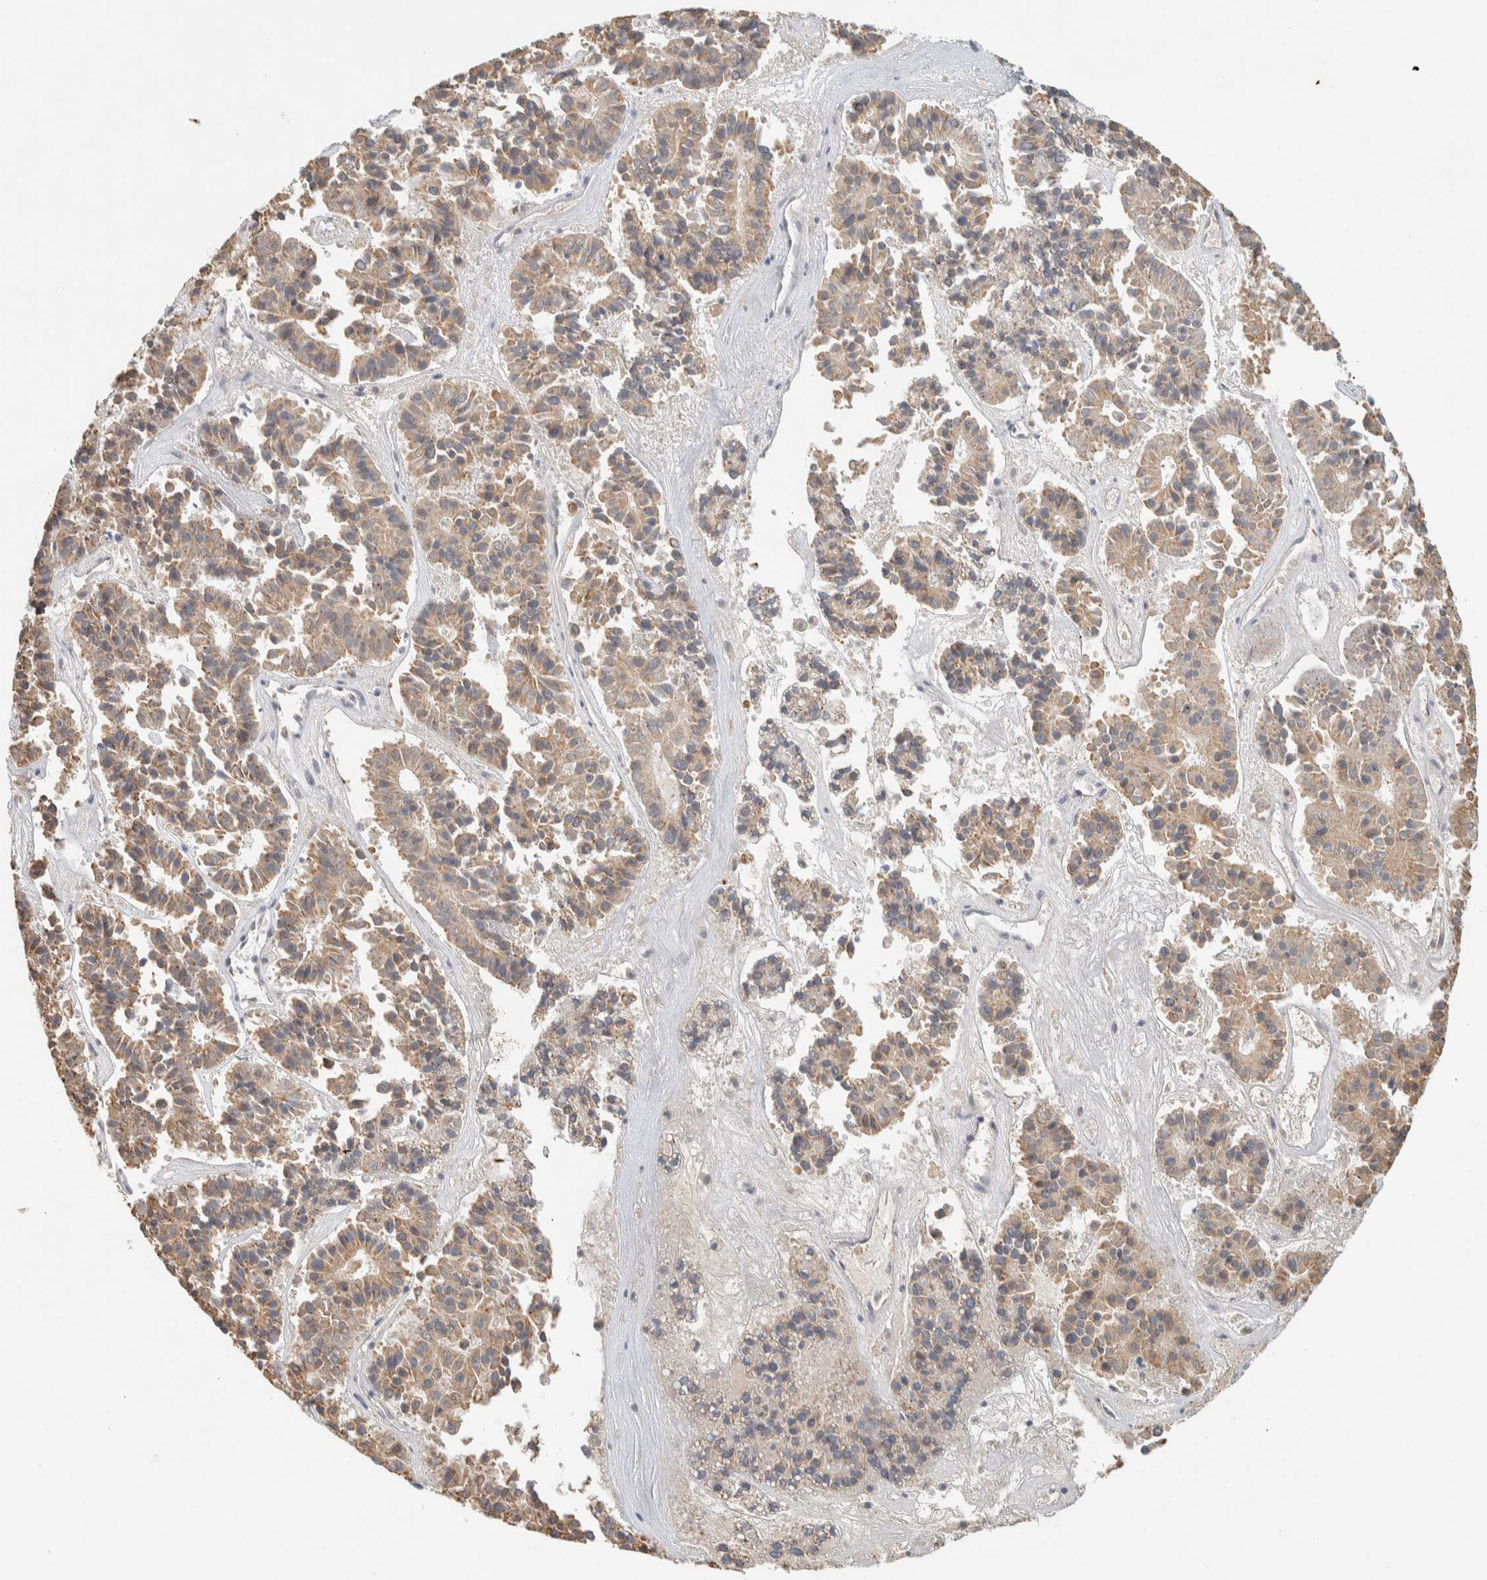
{"staining": {"intensity": "weak", "quantity": ">75%", "location": "cytoplasmic/membranous"}, "tissue": "pancreatic cancer", "cell_type": "Tumor cells", "image_type": "cancer", "snomed": [{"axis": "morphology", "description": "Adenocarcinoma, NOS"}, {"axis": "topography", "description": "Pancreas"}], "caption": "A micrograph of pancreatic cancer stained for a protein displays weak cytoplasmic/membranous brown staining in tumor cells. The staining was performed using DAB, with brown indicating positive protein expression. Nuclei are stained blue with hematoxylin.", "gene": "TTC3", "patient": {"sex": "male", "age": 50}}